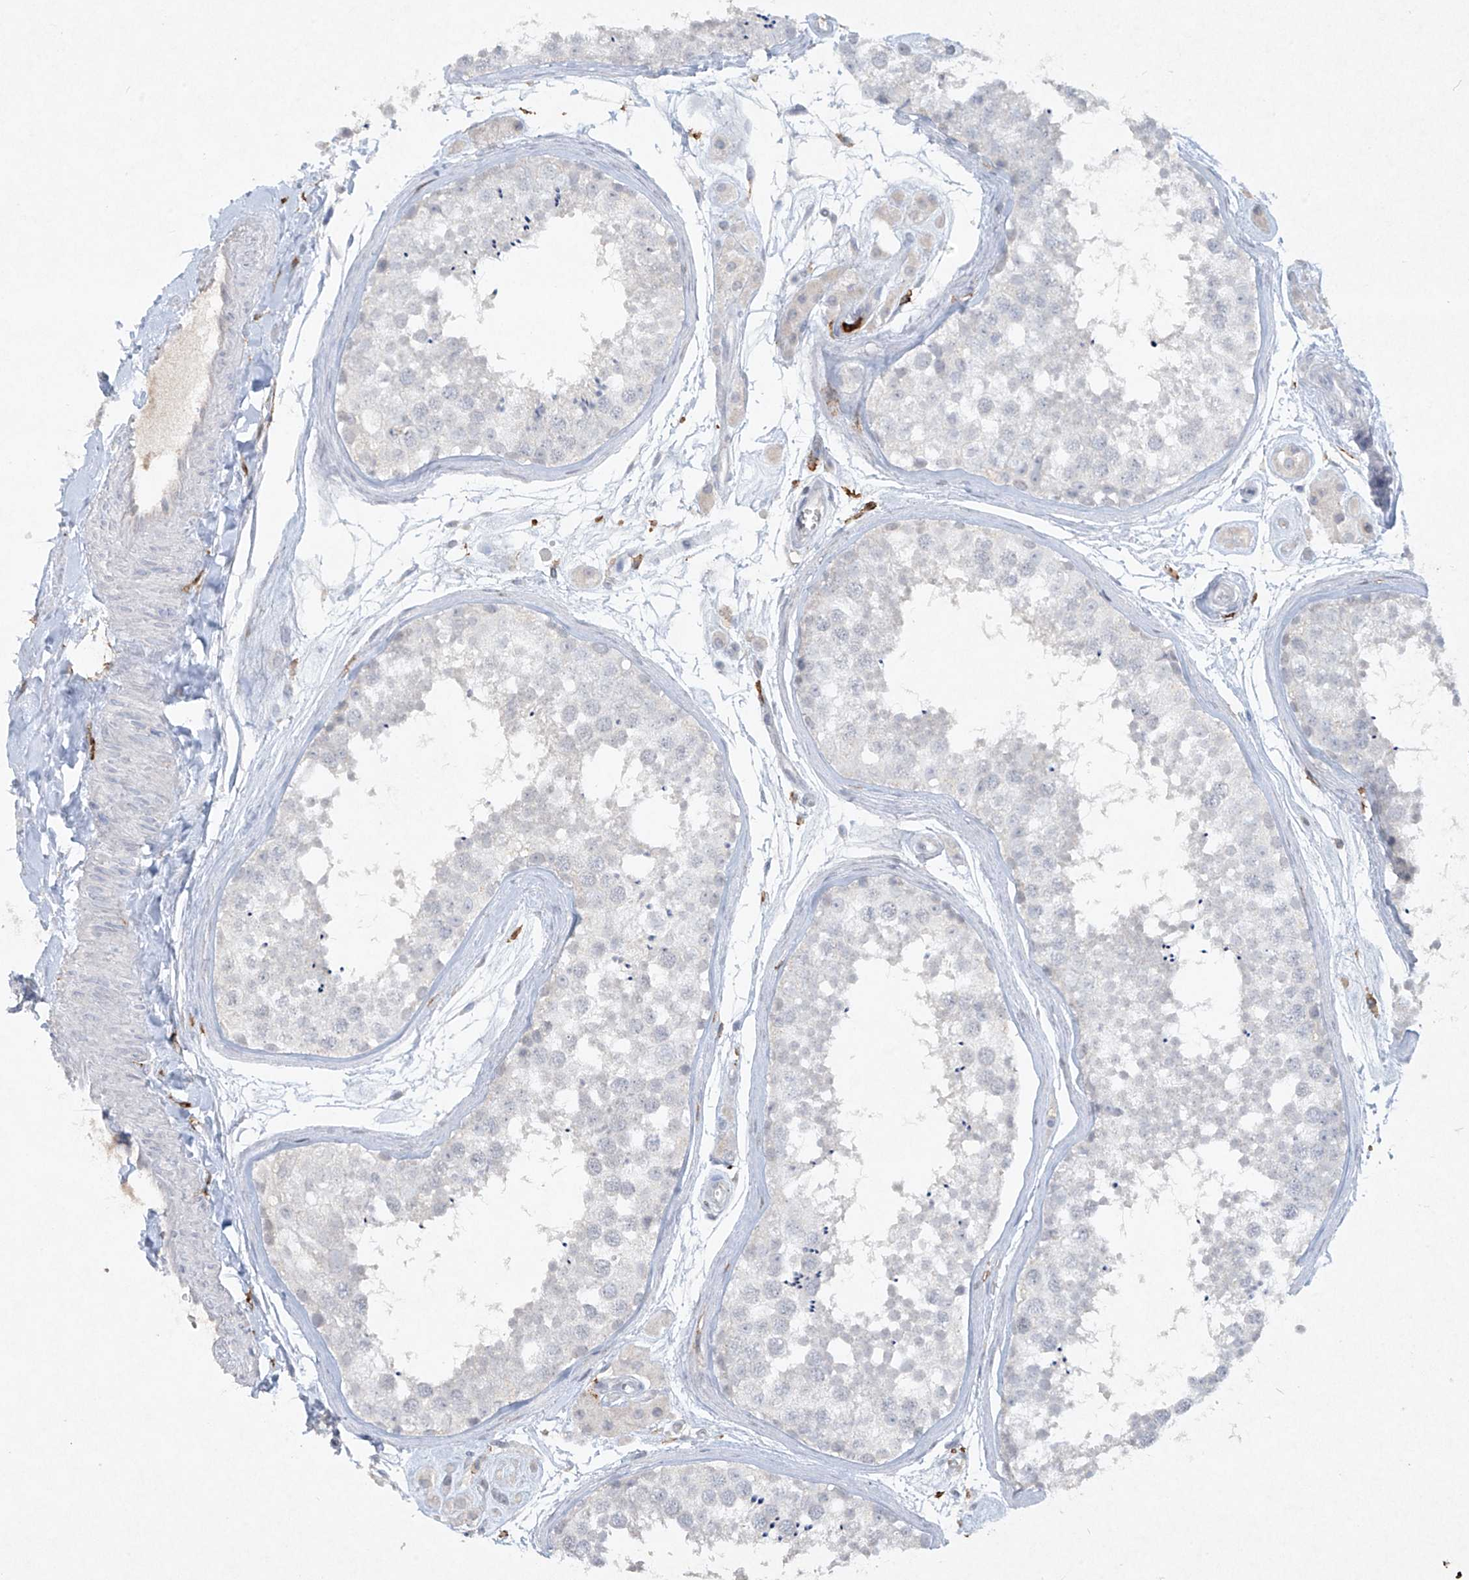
{"staining": {"intensity": "negative", "quantity": "none", "location": "none"}, "tissue": "testis", "cell_type": "Cells in seminiferous ducts", "image_type": "normal", "snomed": [{"axis": "morphology", "description": "Normal tissue, NOS"}, {"axis": "topography", "description": "Testis"}], "caption": "Cells in seminiferous ducts are negative for brown protein staining in normal testis. (Stains: DAB immunohistochemistry (IHC) with hematoxylin counter stain, Microscopy: brightfield microscopy at high magnification).", "gene": "FCGR3A", "patient": {"sex": "male", "age": 56}}